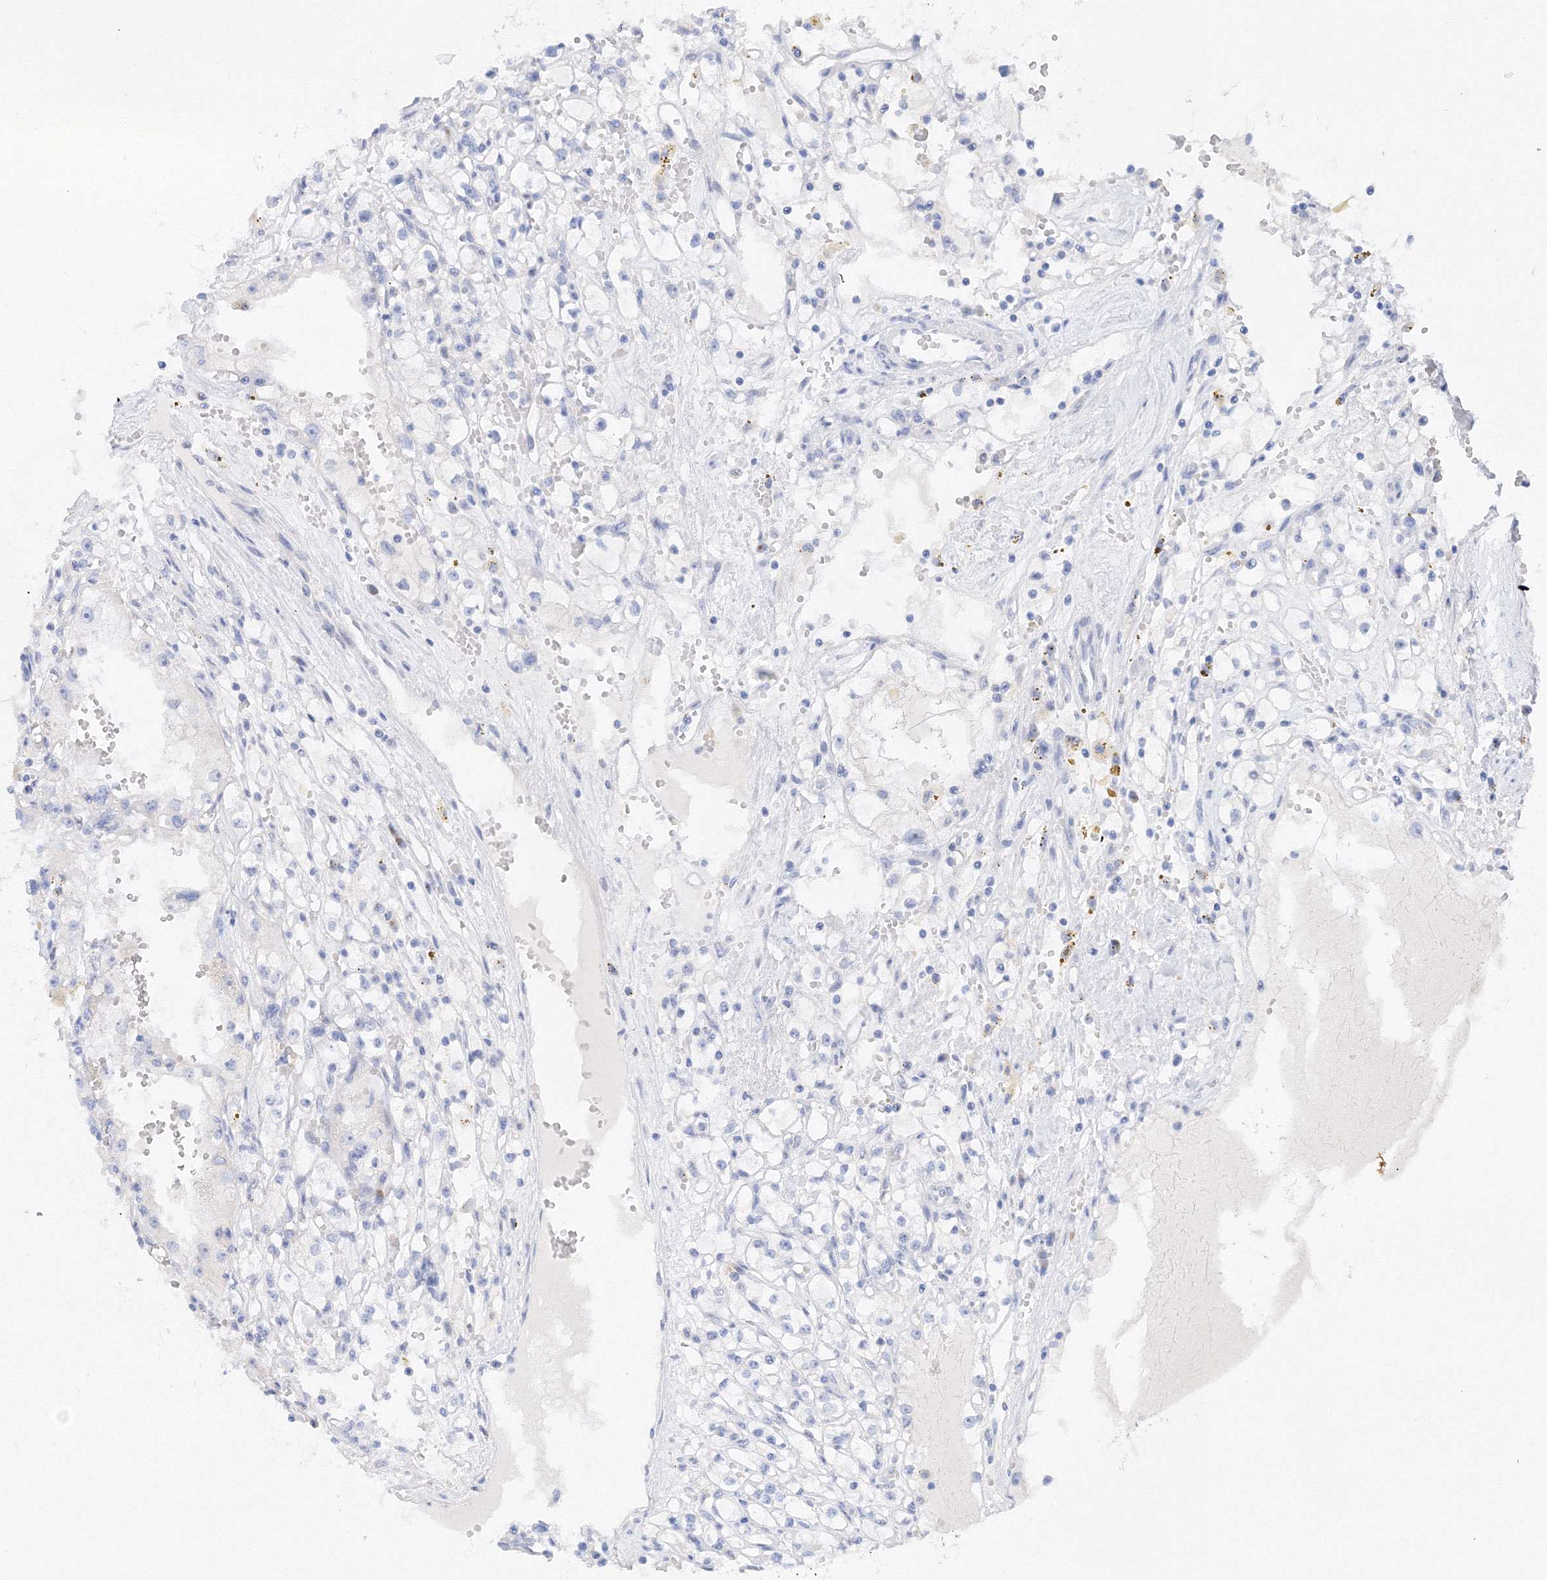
{"staining": {"intensity": "negative", "quantity": "none", "location": "none"}, "tissue": "renal cancer", "cell_type": "Tumor cells", "image_type": "cancer", "snomed": [{"axis": "morphology", "description": "Adenocarcinoma, NOS"}, {"axis": "topography", "description": "Kidney"}], "caption": "Tumor cells are negative for brown protein staining in adenocarcinoma (renal).", "gene": "TAMM41", "patient": {"sex": "male", "age": 56}}